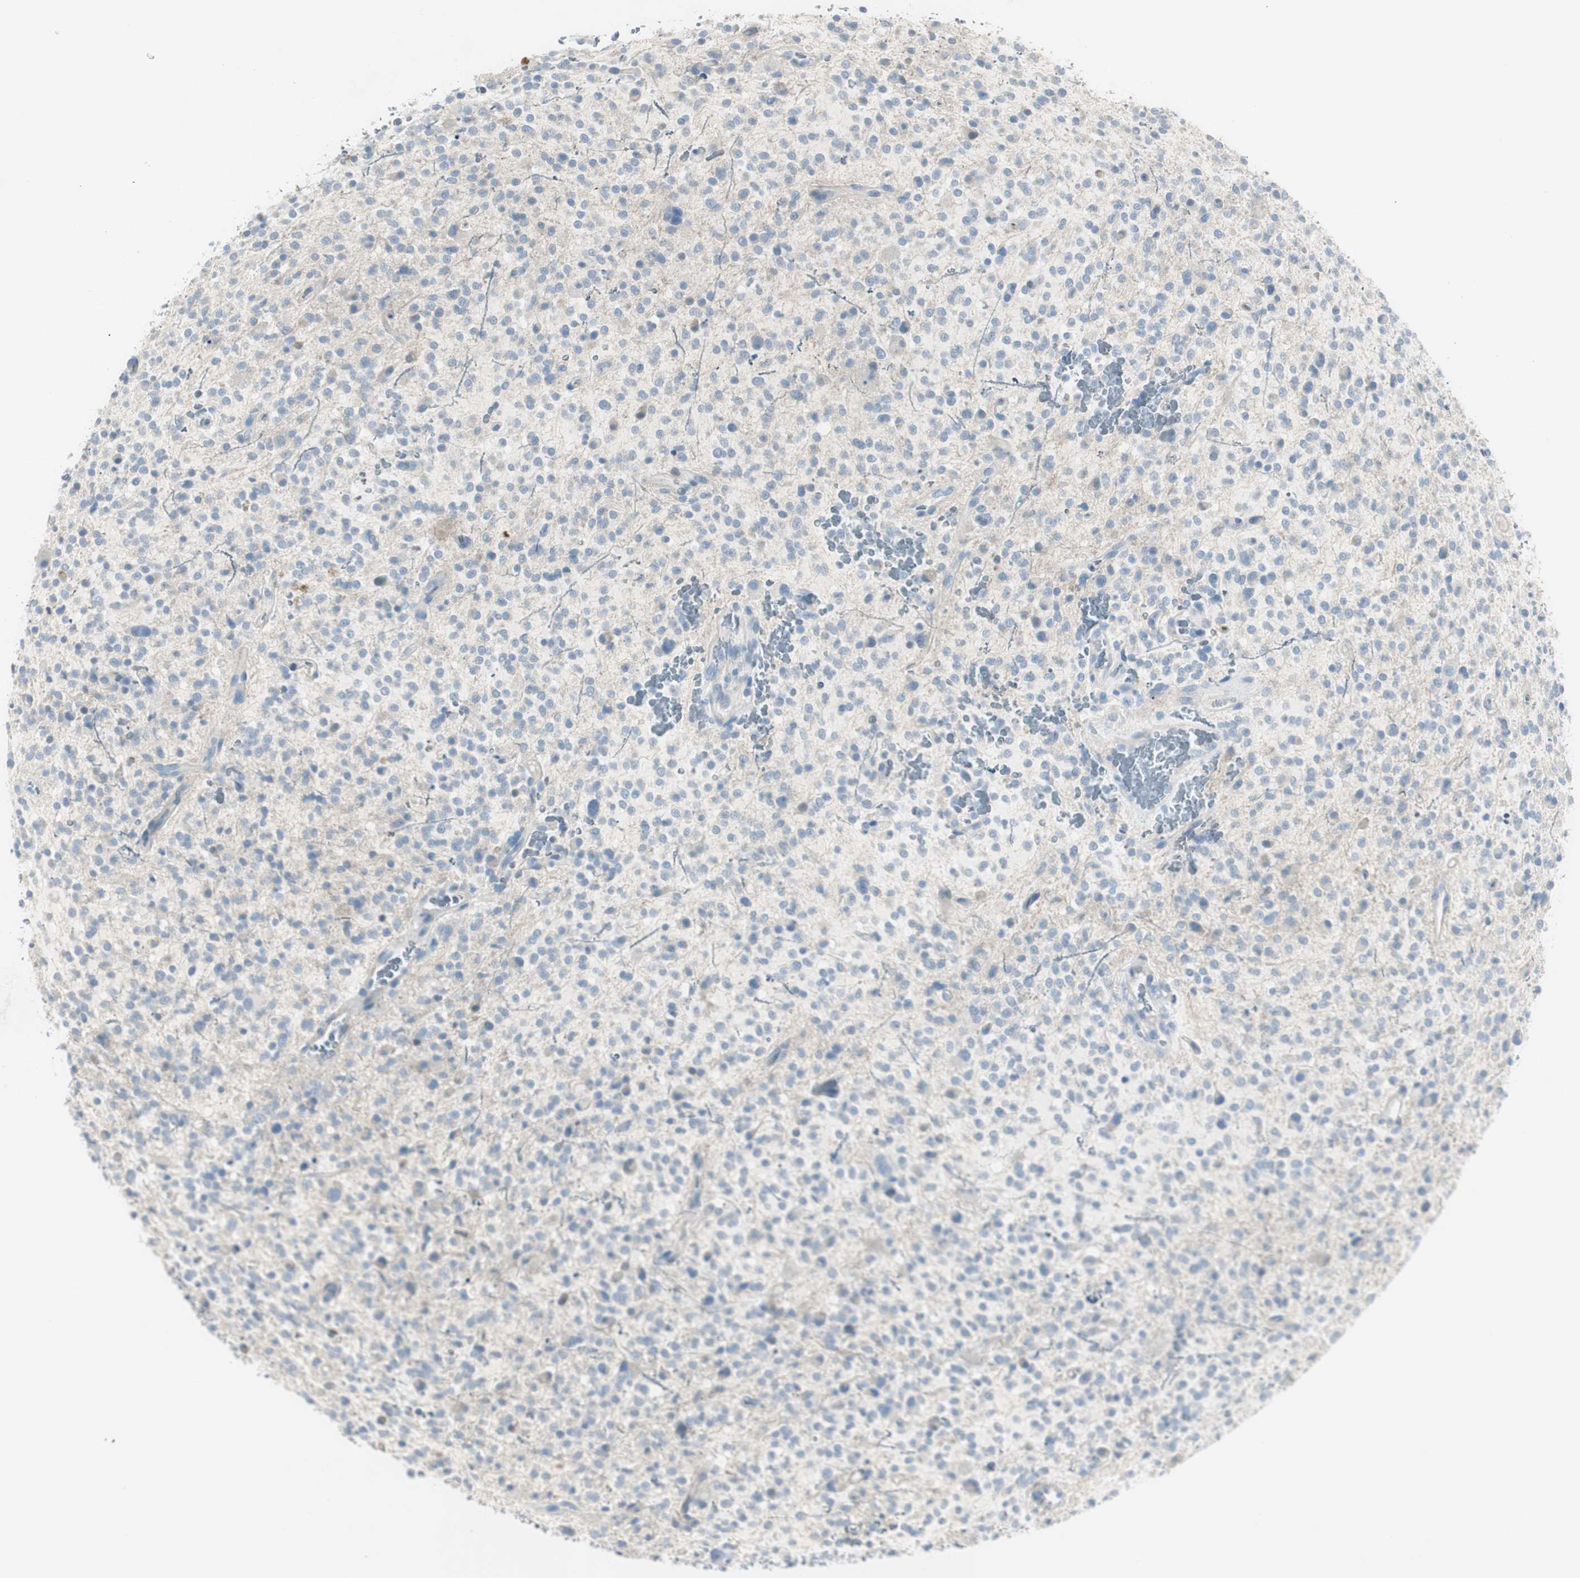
{"staining": {"intensity": "negative", "quantity": "none", "location": "none"}, "tissue": "glioma", "cell_type": "Tumor cells", "image_type": "cancer", "snomed": [{"axis": "morphology", "description": "Glioma, malignant, High grade"}, {"axis": "topography", "description": "Brain"}], "caption": "IHC histopathology image of high-grade glioma (malignant) stained for a protein (brown), which displays no staining in tumor cells.", "gene": "CACNA2D1", "patient": {"sex": "male", "age": 48}}